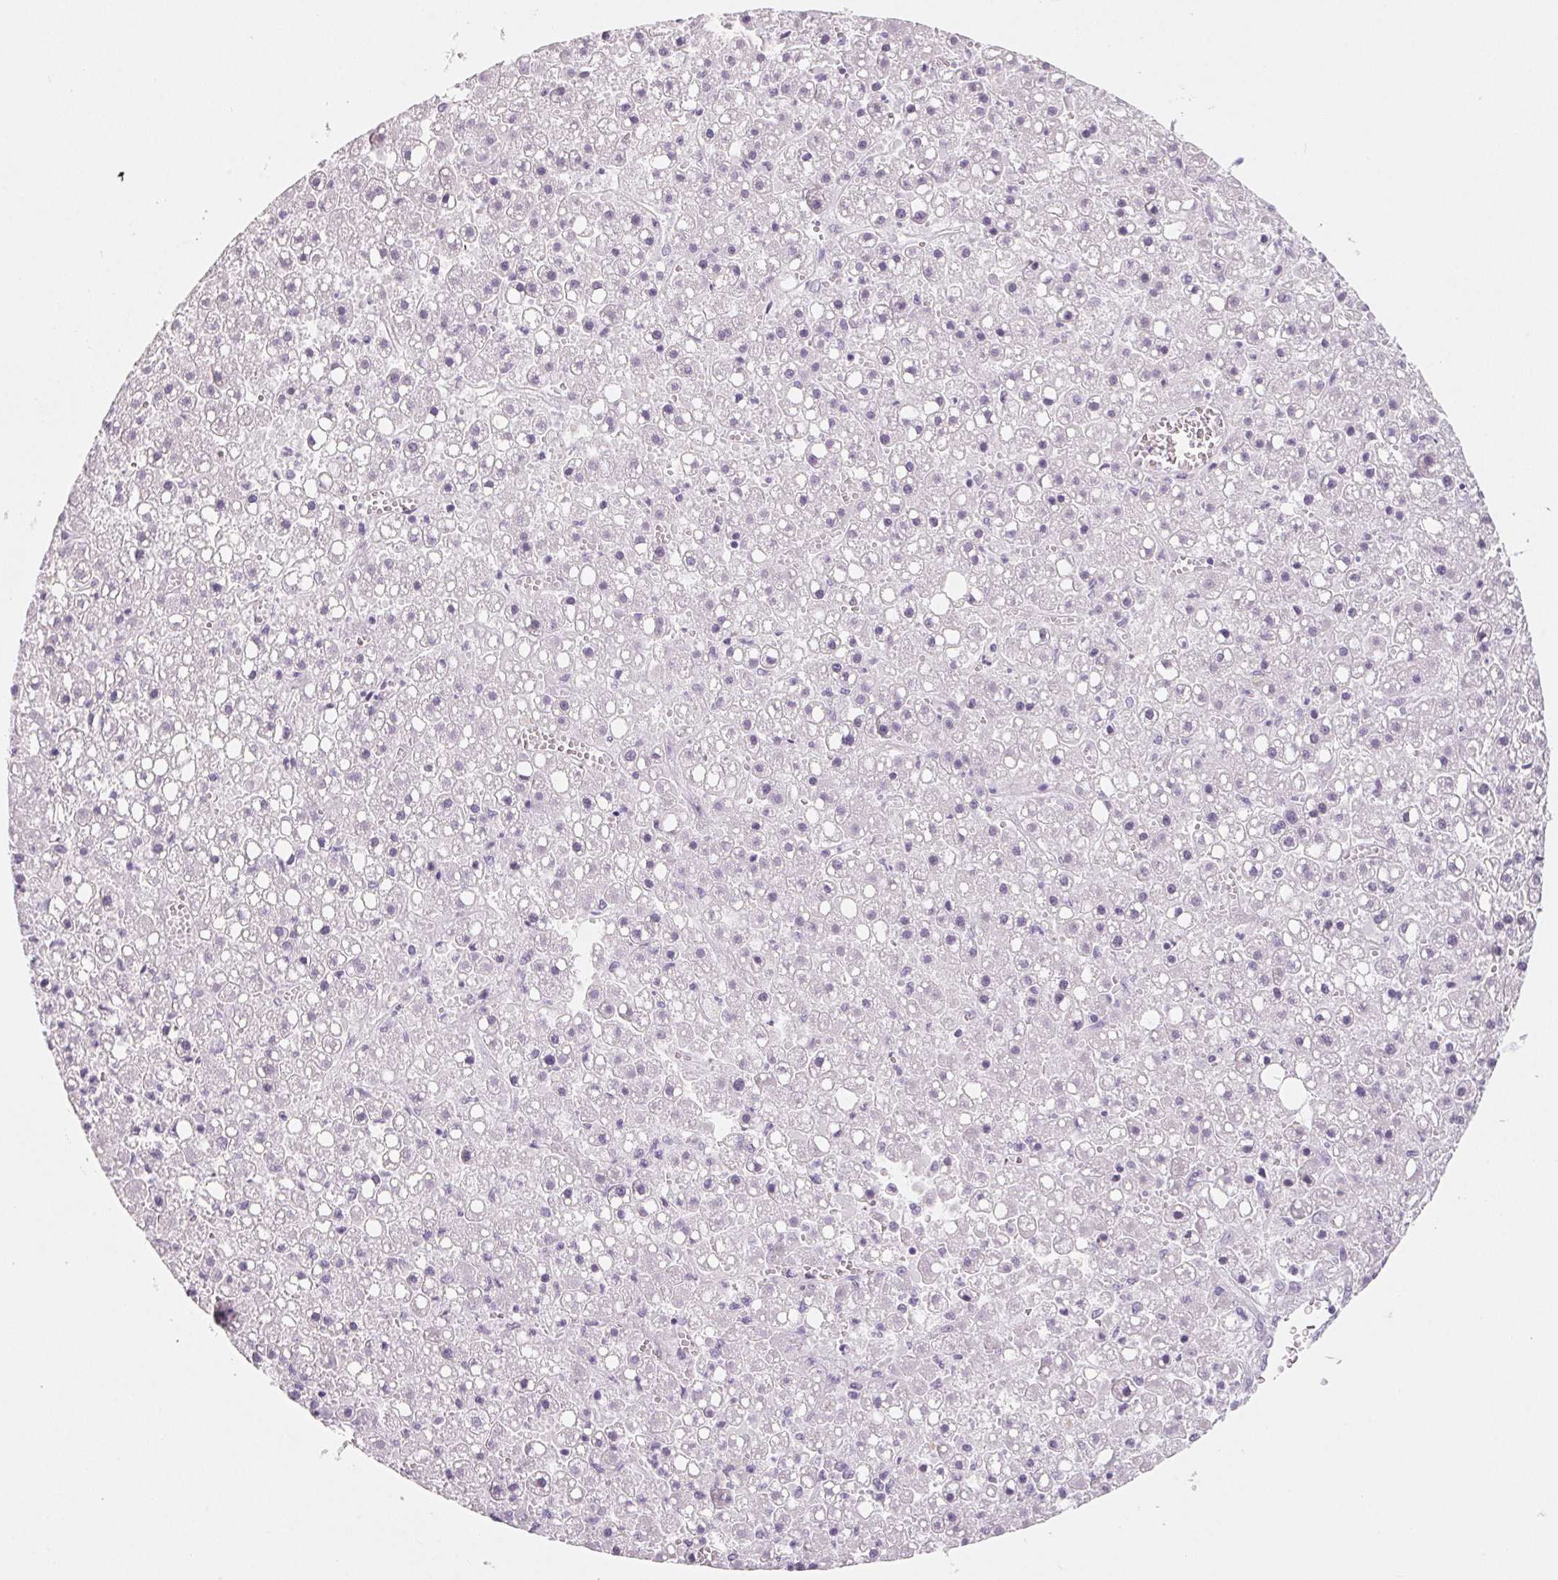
{"staining": {"intensity": "negative", "quantity": "none", "location": "none"}, "tissue": "liver cancer", "cell_type": "Tumor cells", "image_type": "cancer", "snomed": [{"axis": "morphology", "description": "Carcinoma, Hepatocellular, NOS"}, {"axis": "topography", "description": "Liver"}], "caption": "An IHC photomicrograph of liver hepatocellular carcinoma is shown. There is no staining in tumor cells of liver hepatocellular carcinoma.", "gene": "SH3GL2", "patient": {"sex": "male", "age": 67}}